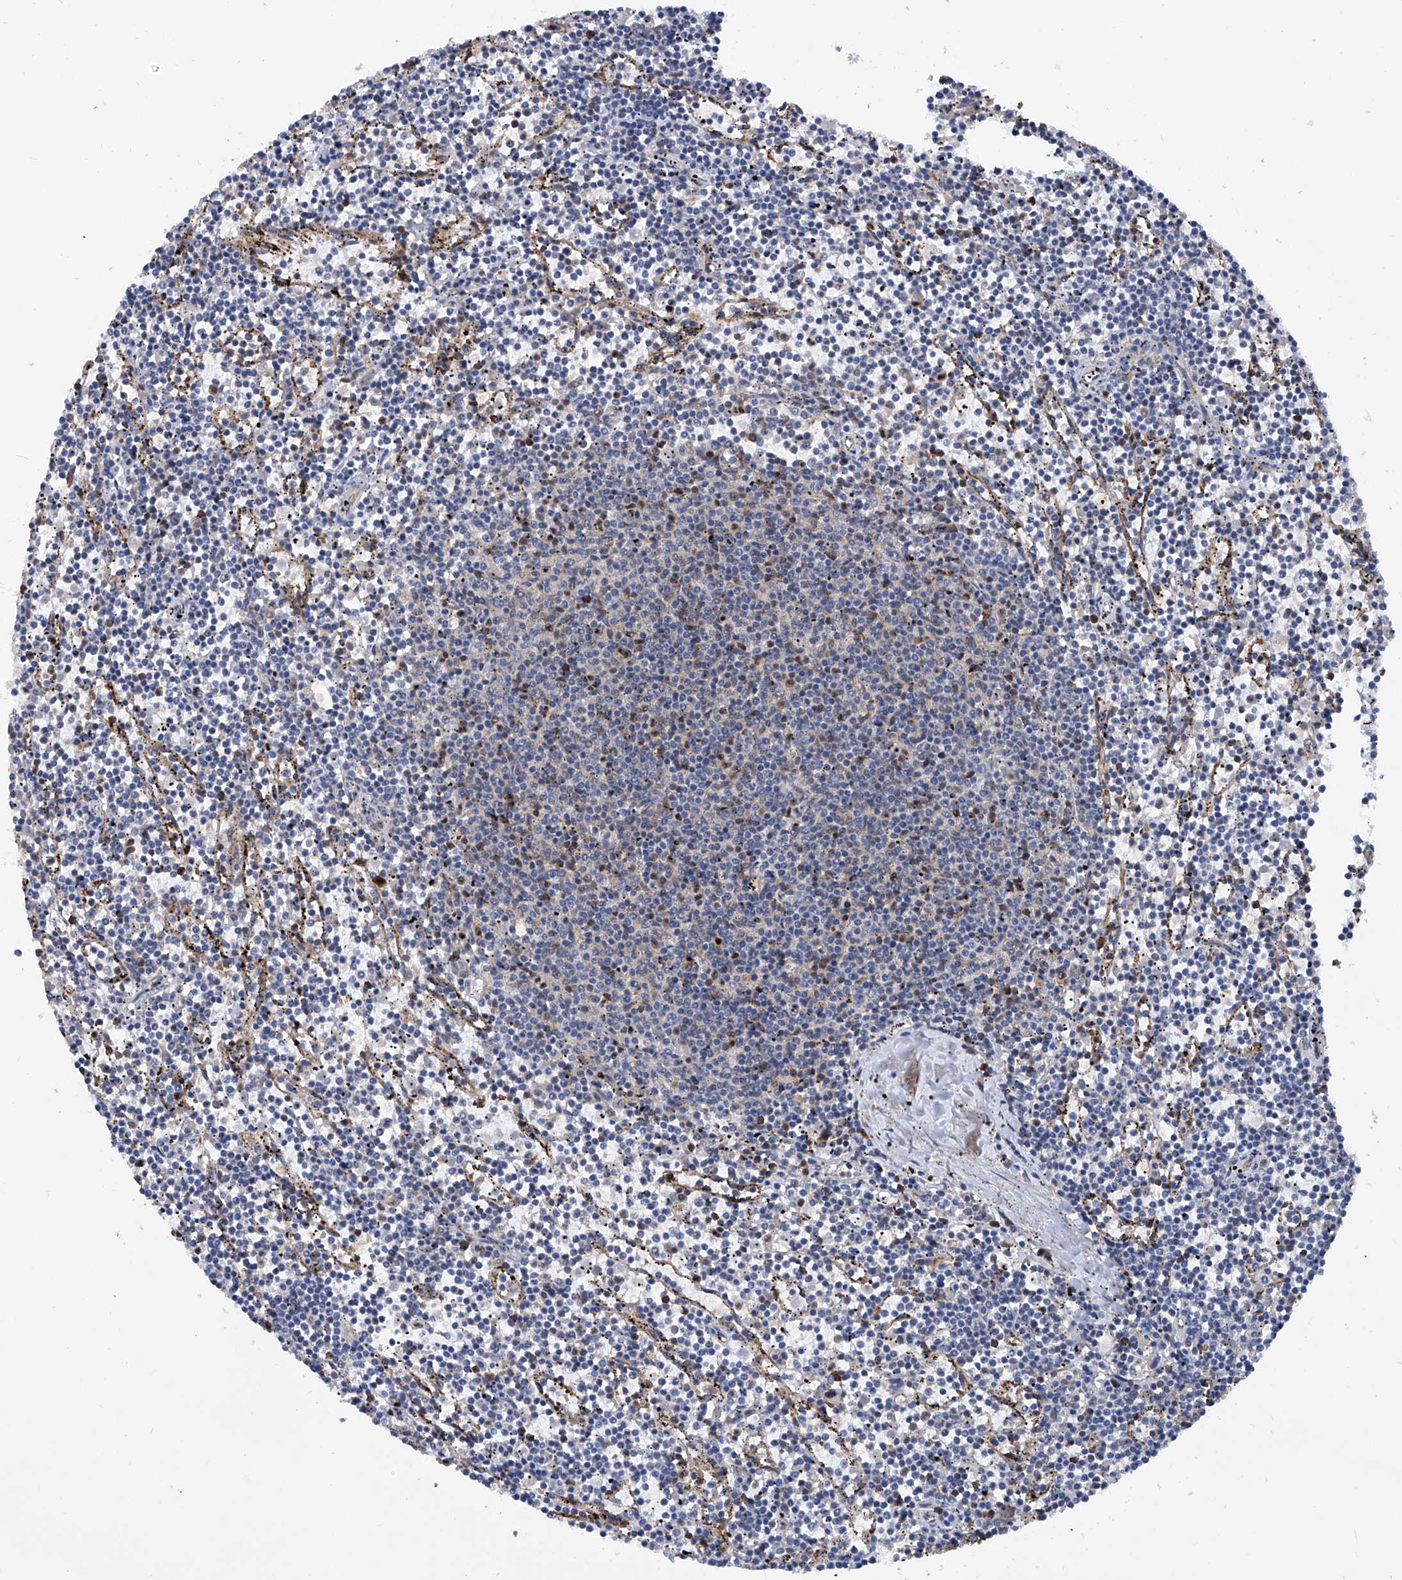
{"staining": {"intensity": "negative", "quantity": "none", "location": "none"}, "tissue": "lymphoma", "cell_type": "Tumor cells", "image_type": "cancer", "snomed": [{"axis": "morphology", "description": "Malignant lymphoma, non-Hodgkin's type, Low grade"}, {"axis": "topography", "description": "Spleen"}], "caption": "Tumor cells show no significant positivity in malignant lymphoma, non-Hodgkin's type (low-grade).", "gene": "NT5C3A", "patient": {"sex": "female", "age": 50}}